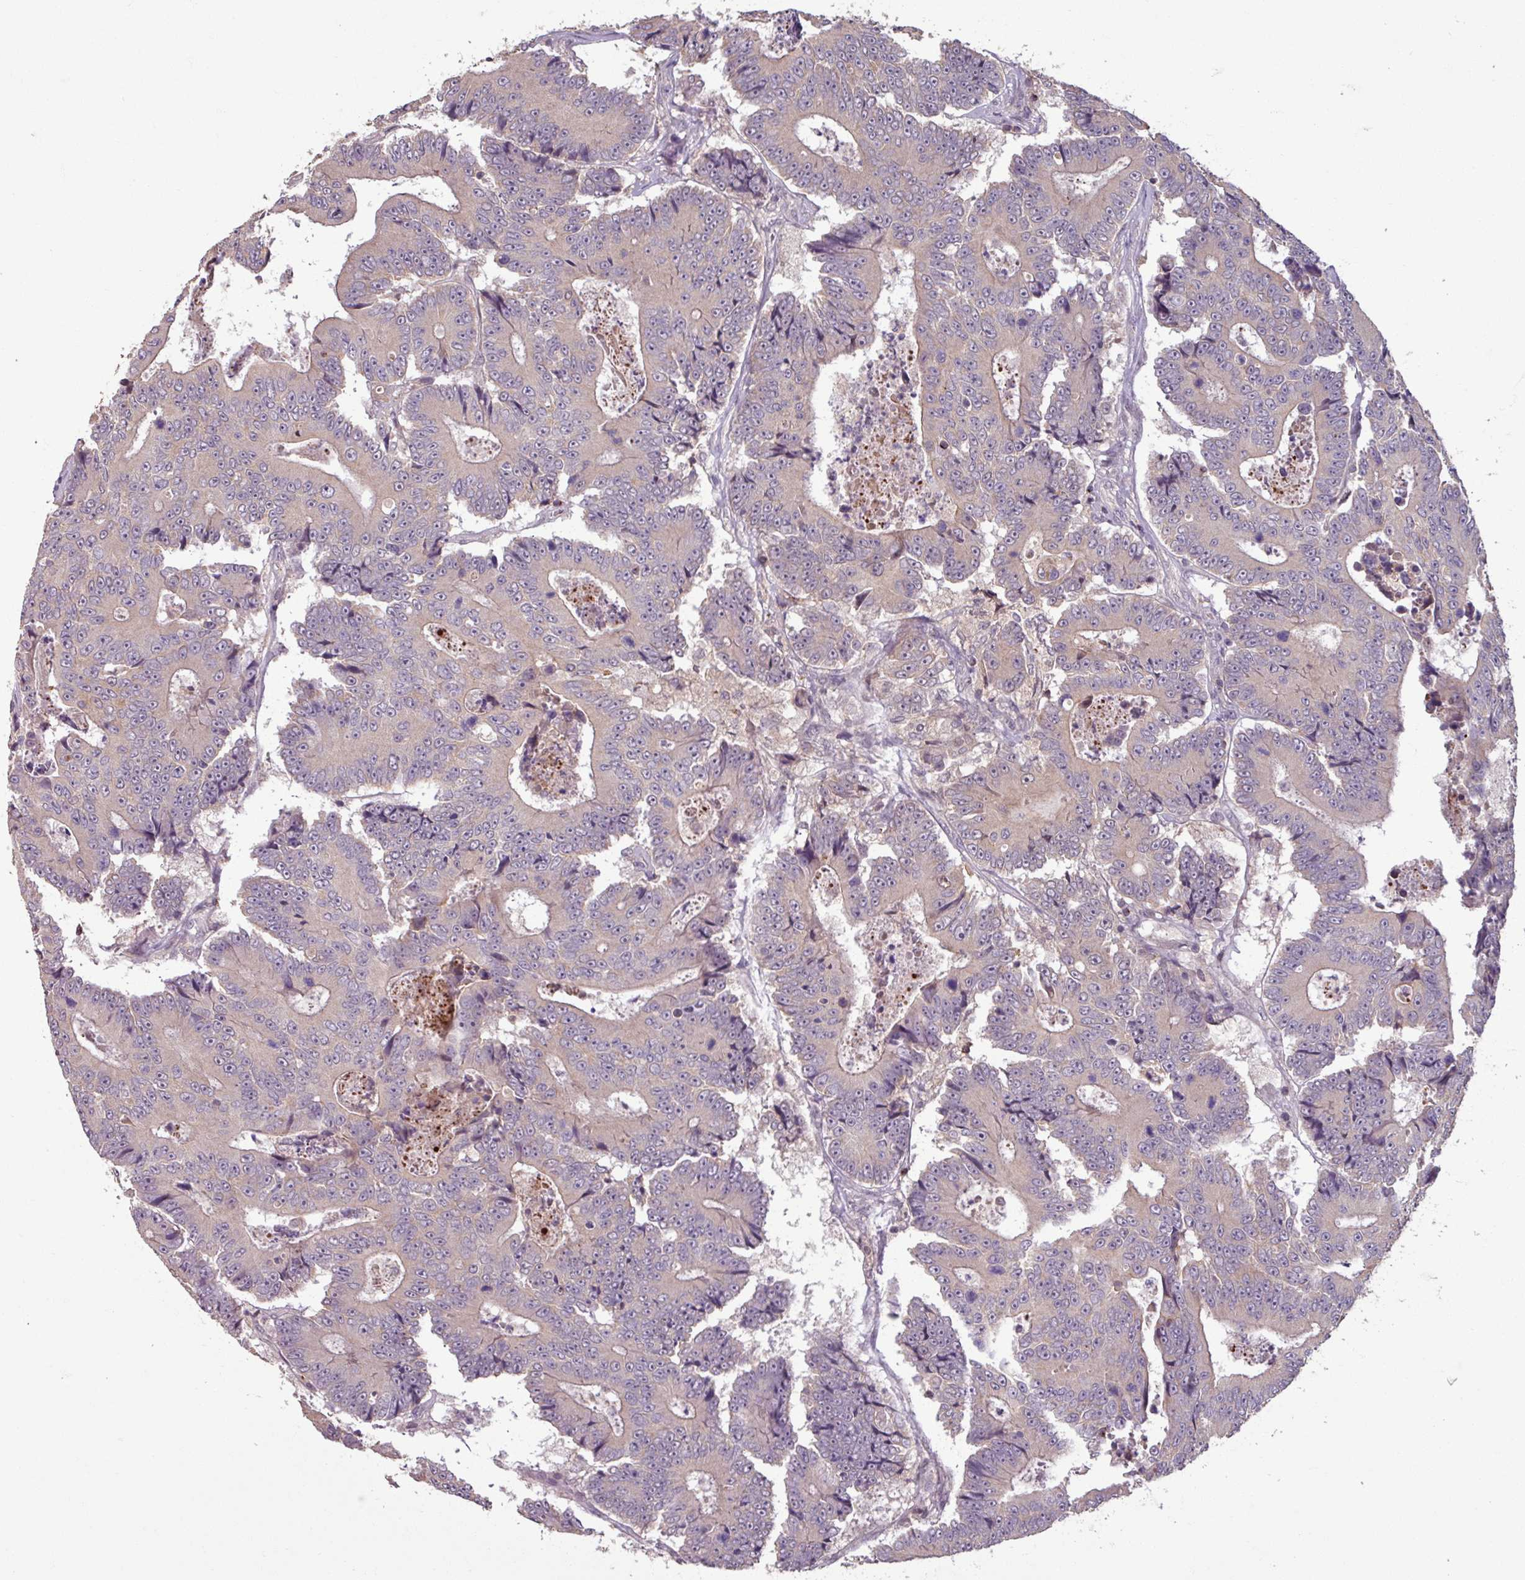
{"staining": {"intensity": "negative", "quantity": "none", "location": "none"}, "tissue": "colorectal cancer", "cell_type": "Tumor cells", "image_type": "cancer", "snomed": [{"axis": "morphology", "description": "Adenocarcinoma, NOS"}, {"axis": "topography", "description": "Colon"}], "caption": "Immunohistochemistry (IHC) histopathology image of neoplastic tissue: colorectal cancer stained with DAB (3,3'-diaminobenzidine) shows no significant protein staining in tumor cells.", "gene": "OR6B1", "patient": {"sex": "male", "age": 83}}